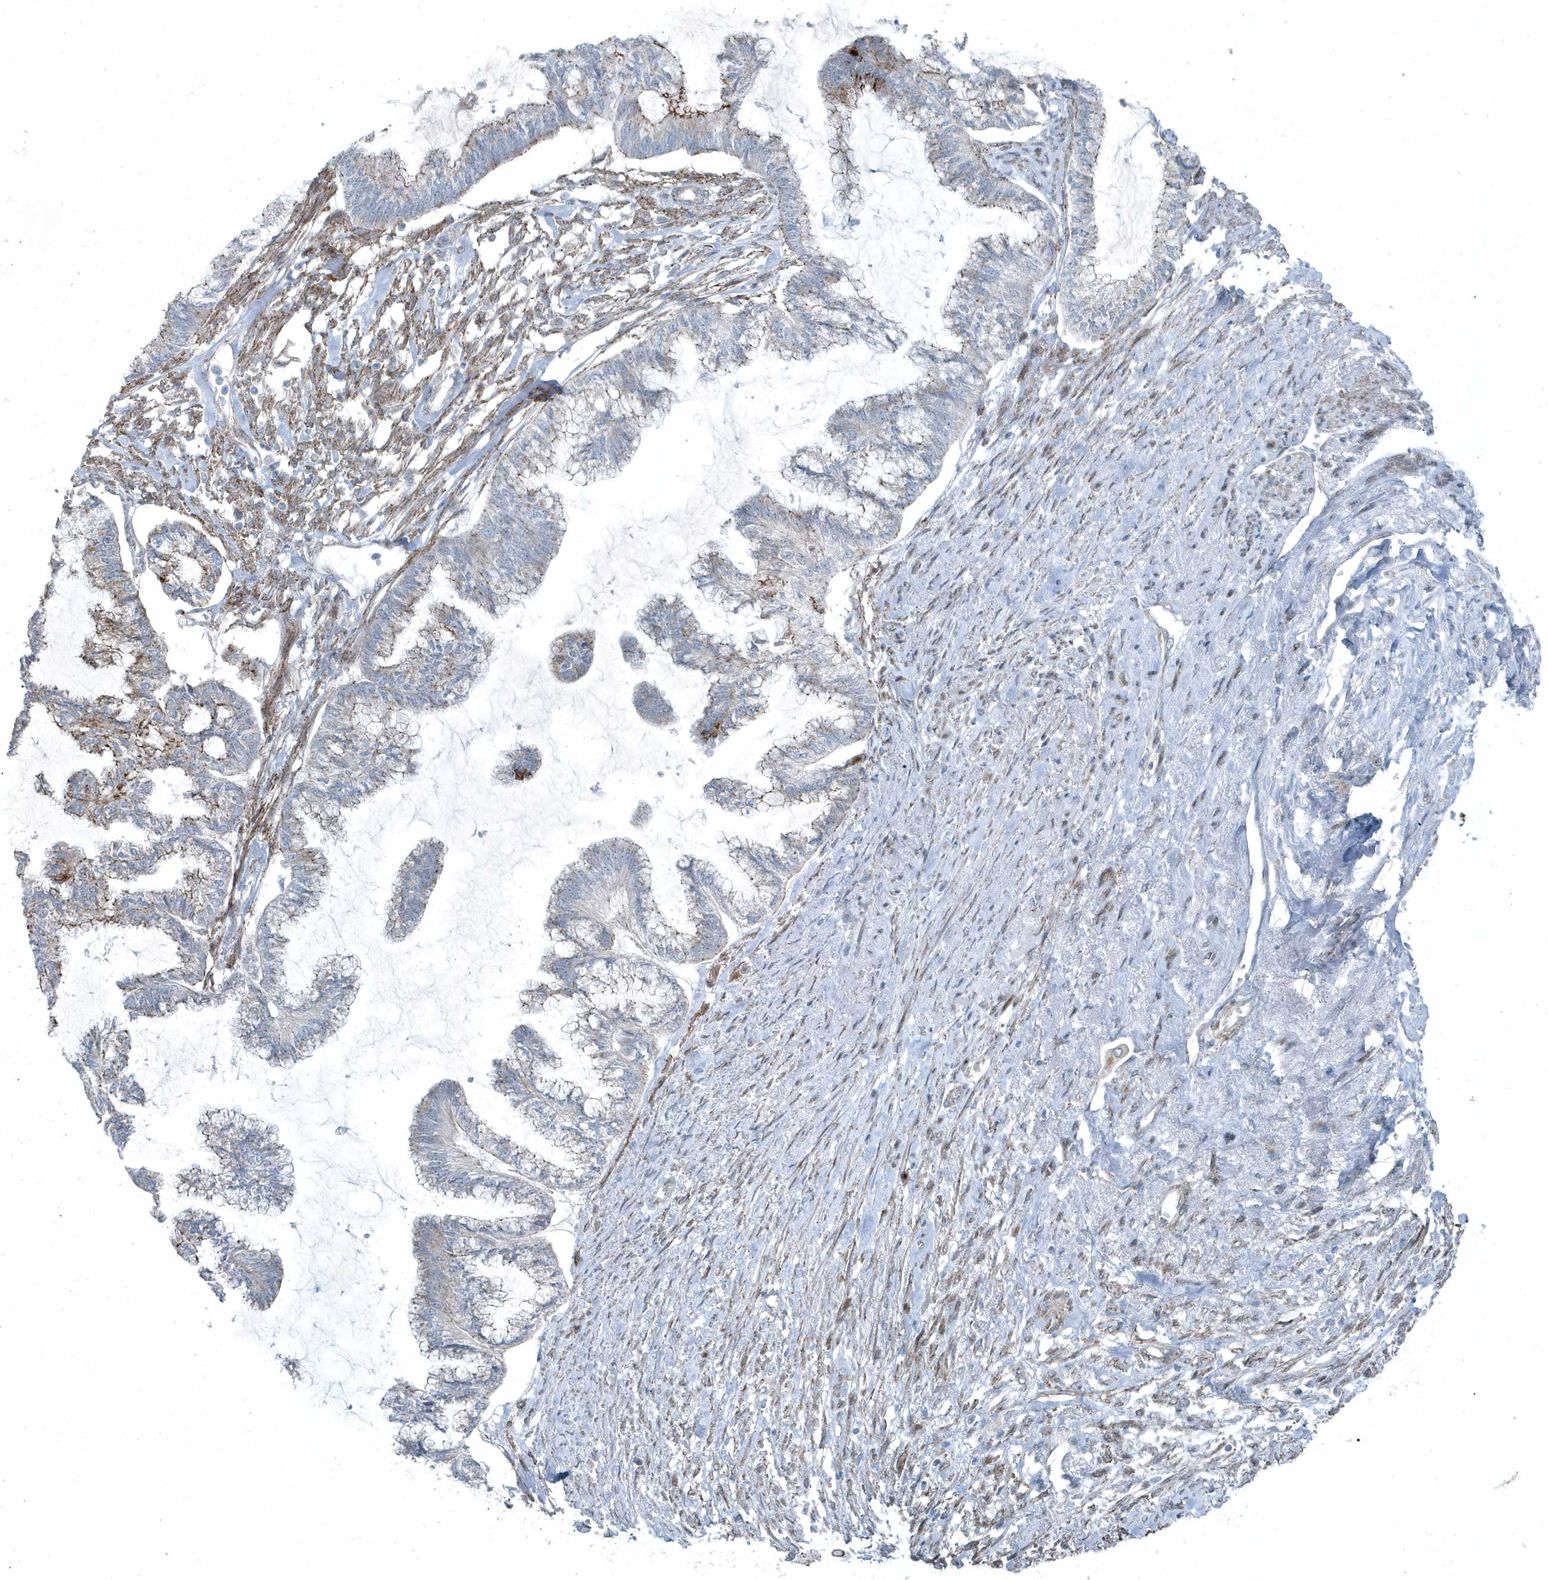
{"staining": {"intensity": "moderate", "quantity": "<25%", "location": "cytoplasmic/membranous"}, "tissue": "endometrial cancer", "cell_type": "Tumor cells", "image_type": "cancer", "snomed": [{"axis": "morphology", "description": "Adenocarcinoma, NOS"}, {"axis": "topography", "description": "Endometrium"}], "caption": "Immunohistochemical staining of endometrial adenocarcinoma displays moderate cytoplasmic/membranous protein expression in about <25% of tumor cells.", "gene": "GCC2", "patient": {"sex": "female", "age": 86}}